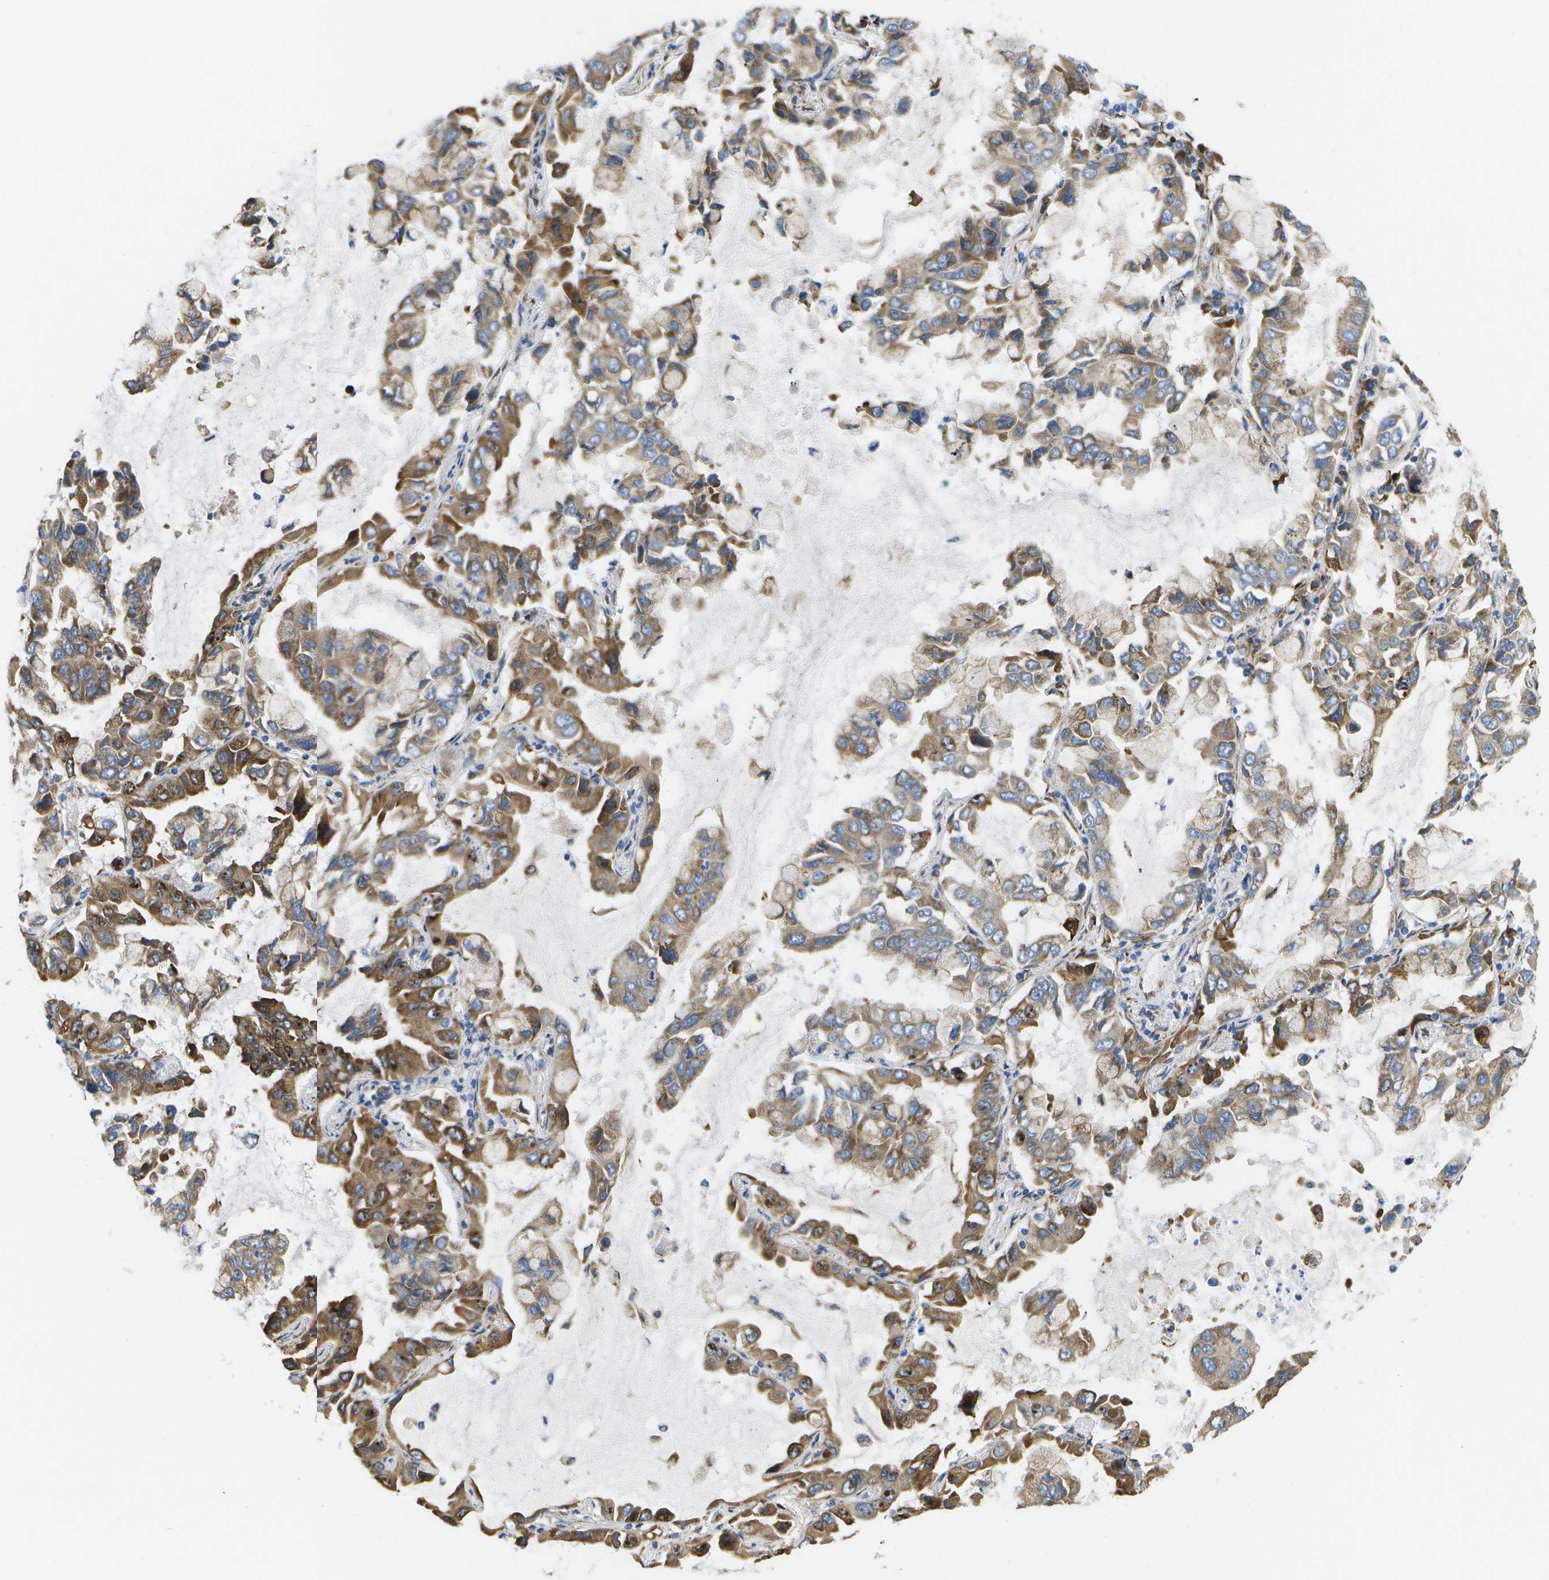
{"staining": {"intensity": "moderate", "quantity": ">75%", "location": "cytoplasmic/membranous"}, "tissue": "lung cancer", "cell_type": "Tumor cells", "image_type": "cancer", "snomed": [{"axis": "morphology", "description": "Adenocarcinoma, NOS"}, {"axis": "topography", "description": "Lung"}], "caption": "Protein staining of lung adenocarcinoma tissue shows moderate cytoplasmic/membranous expression in about >75% of tumor cells.", "gene": "ZDHHC17", "patient": {"sex": "male", "age": 64}}